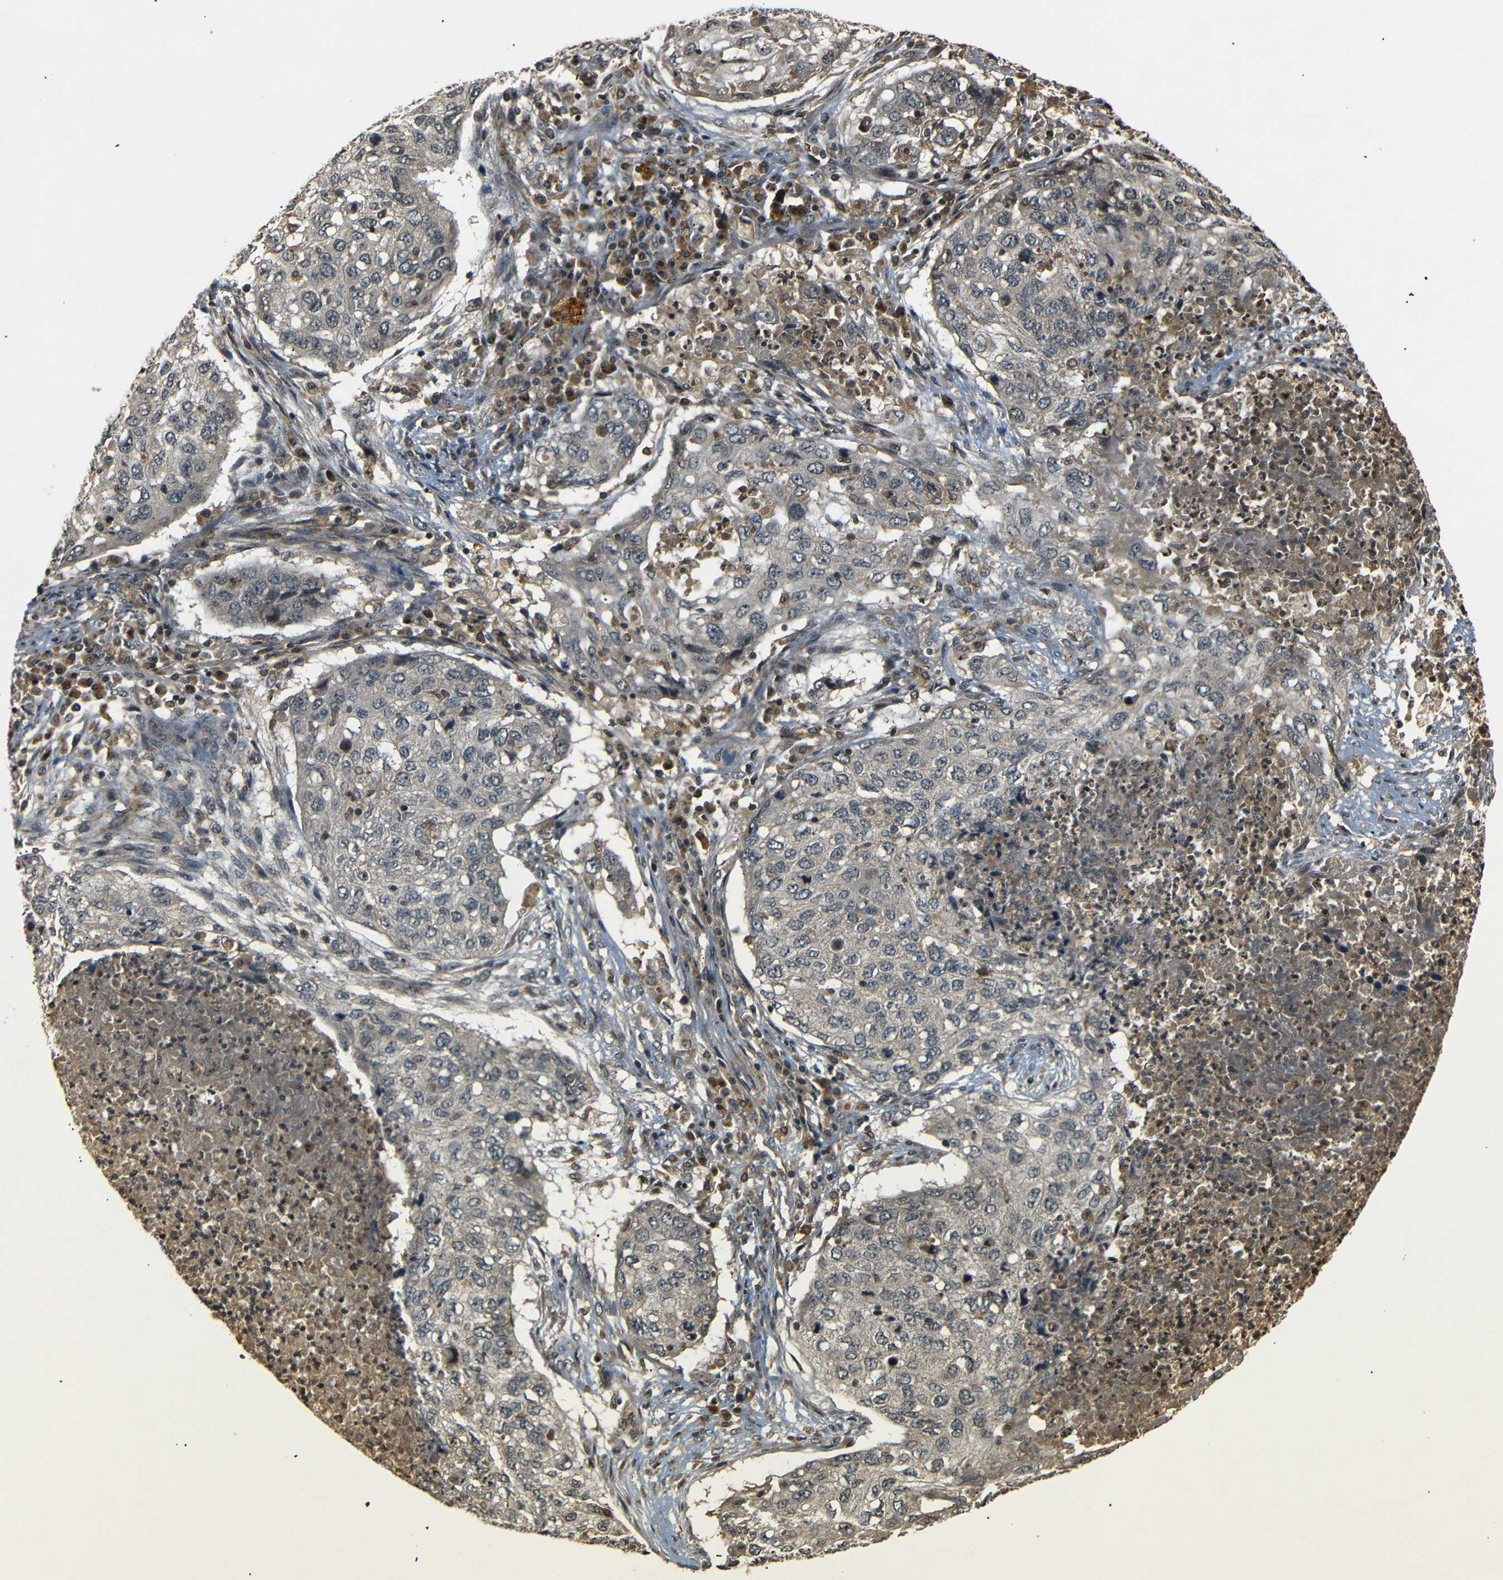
{"staining": {"intensity": "weak", "quantity": "<25%", "location": "cytoplasmic/membranous"}, "tissue": "lung cancer", "cell_type": "Tumor cells", "image_type": "cancer", "snomed": [{"axis": "morphology", "description": "Squamous cell carcinoma, NOS"}, {"axis": "topography", "description": "Lung"}], "caption": "High power microscopy micrograph of an immunohistochemistry micrograph of lung squamous cell carcinoma, revealing no significant positivity in tumor cells.", "gene": "TANK", "patient": {"sex": "female", "age": 63}}